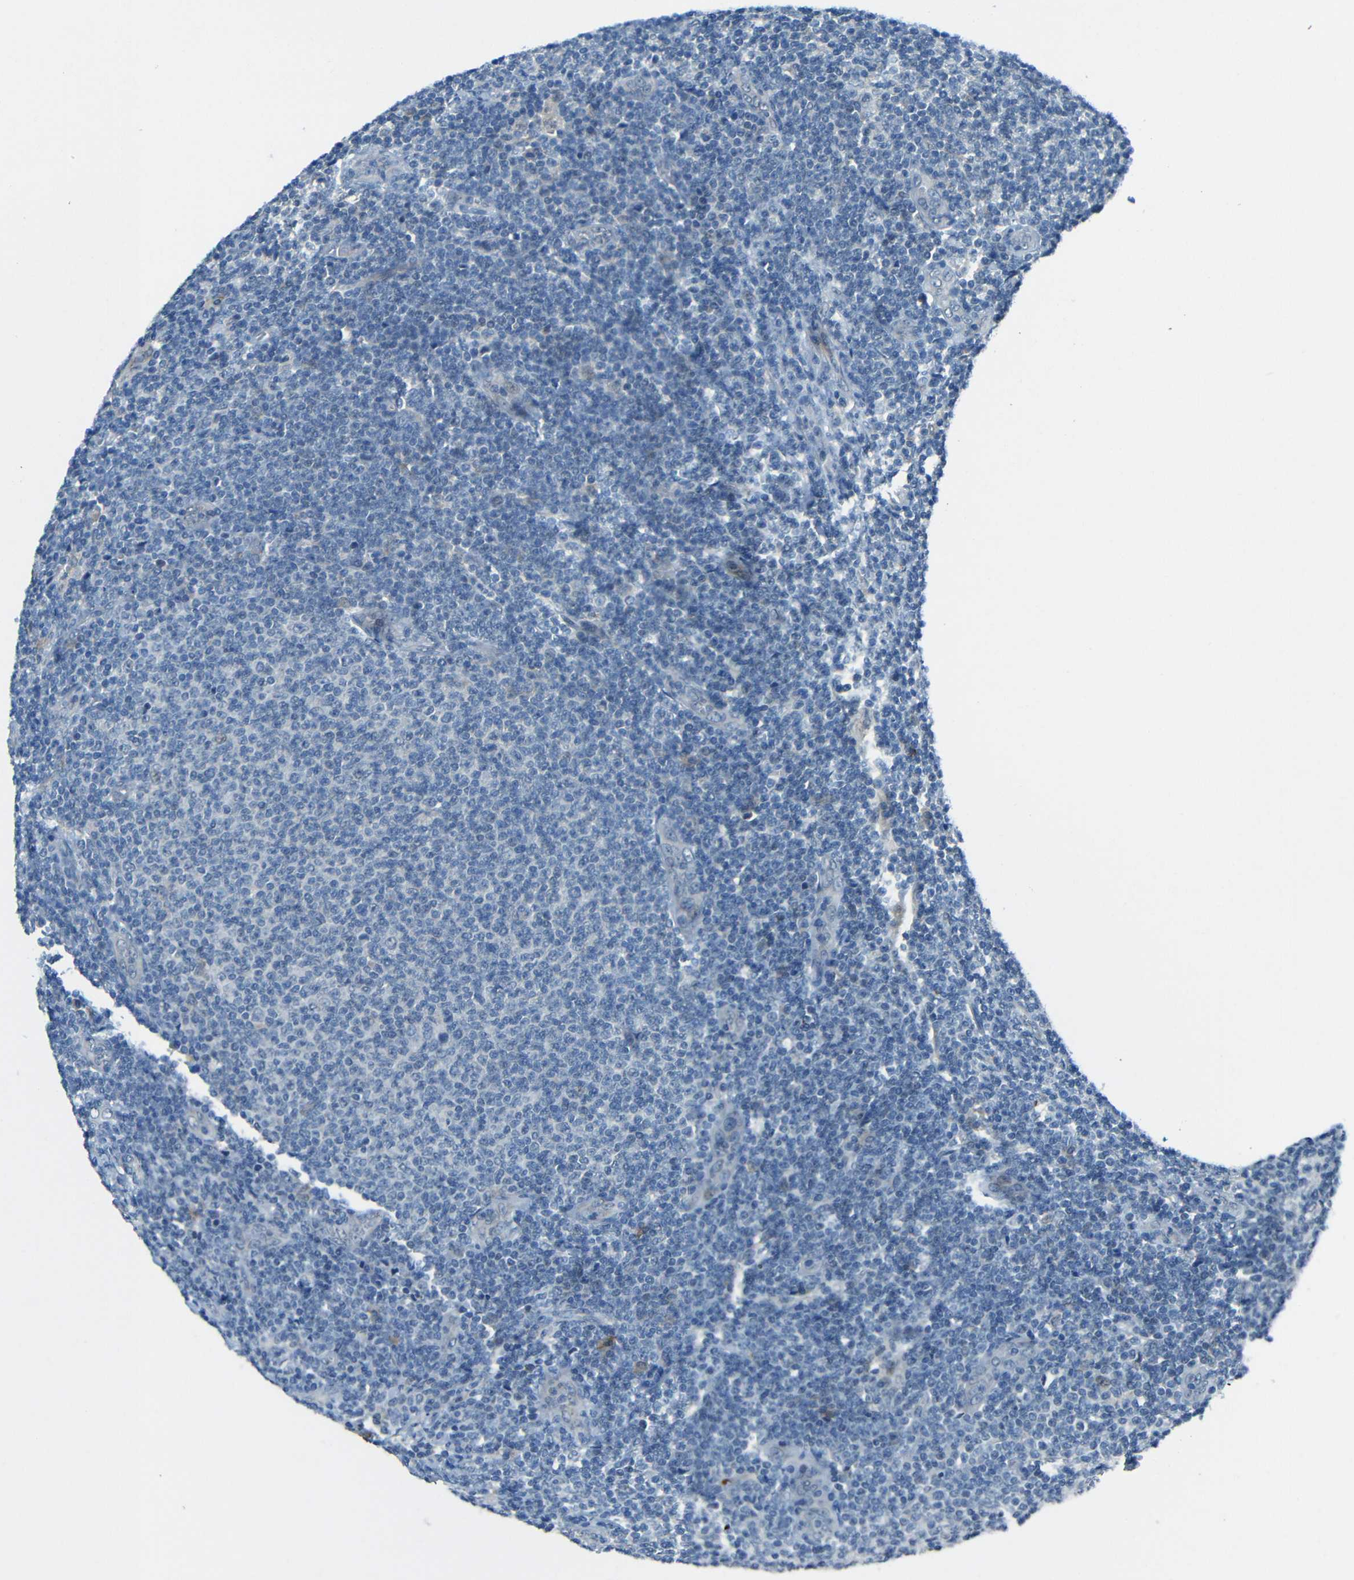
{"staining": {"intensity": "negative", "quantity": "none", "location": "none"}, "tissue": "lymphoma", "cell_type": "Tumor cells", "image_type": "cancer", "snomed": [{"axis": "morphology", "description": "Malignant lymphoma, non-Hodgkin's type, Low grade"}, {"axis": "topography", "description": "Lymph node"}], "caption": "Immunohistochemical staining of lymphoma displays no significant expression in tumor cells.", "gene": "ANKRD22", "patient": {"sex": "male", "age": 66}}